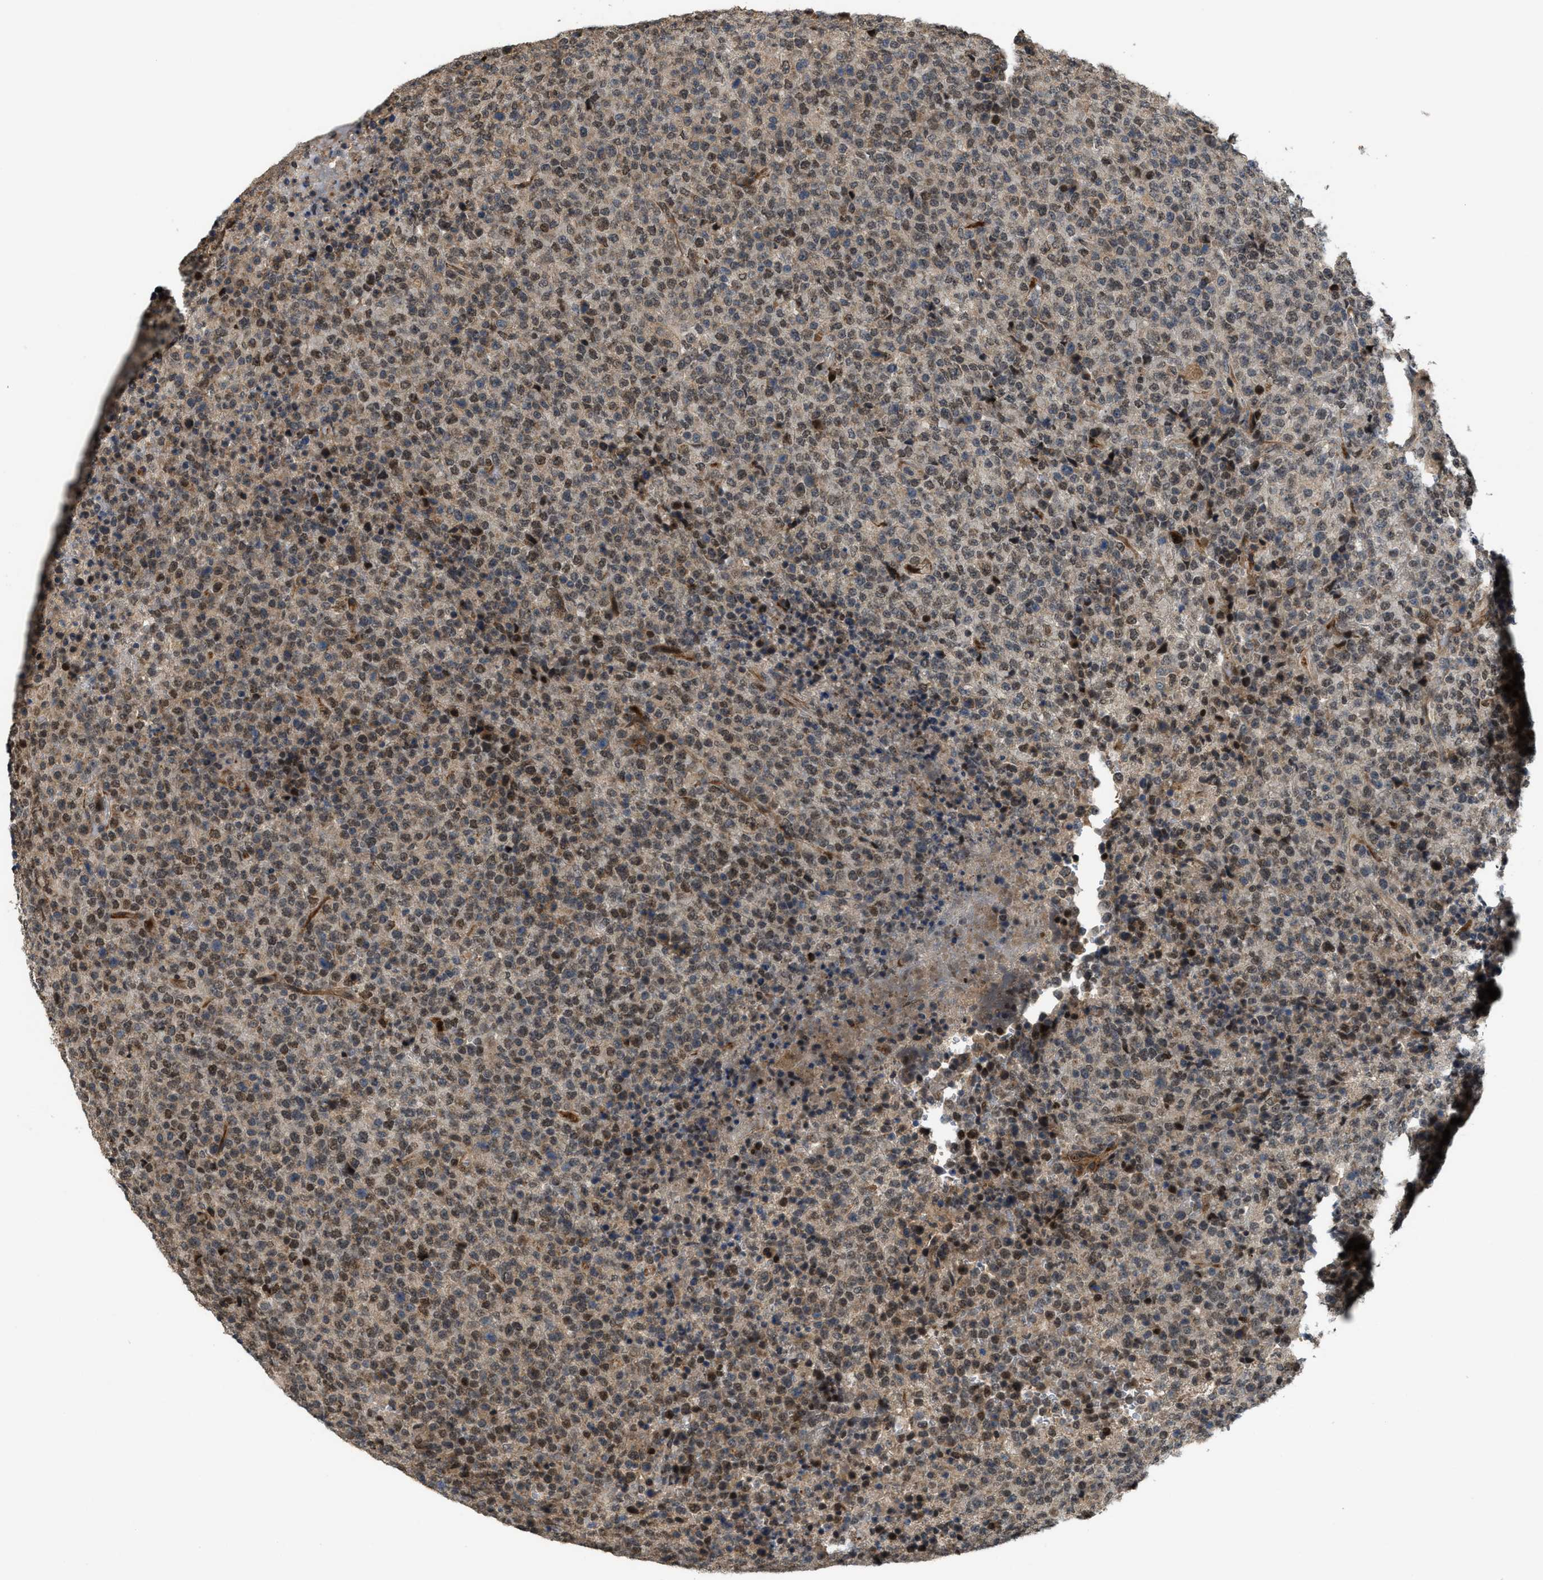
{"staining": {"intensity": "moderate", "quantity": "25%-75%", "location": "cytoplasmic/membranous,nuclear"}, "tissue": "lymphoma", "cell_type": "Tumor cells", "image_type": "cancer", "snomed": [{"axis": "morphology", "description": "Malignant lymphoma, non-Hodgkin's type, High grade"}, {"axis": "topography", "description": "Lymph node"}], "caption": "Protein staining displays moderate cytoplasmic/membranous and nuclear staining in approximately 25%-75% of tumor cells in lymphoma.", "gene": "DPF2", "patient": {"sex": "male", "age": 13}}